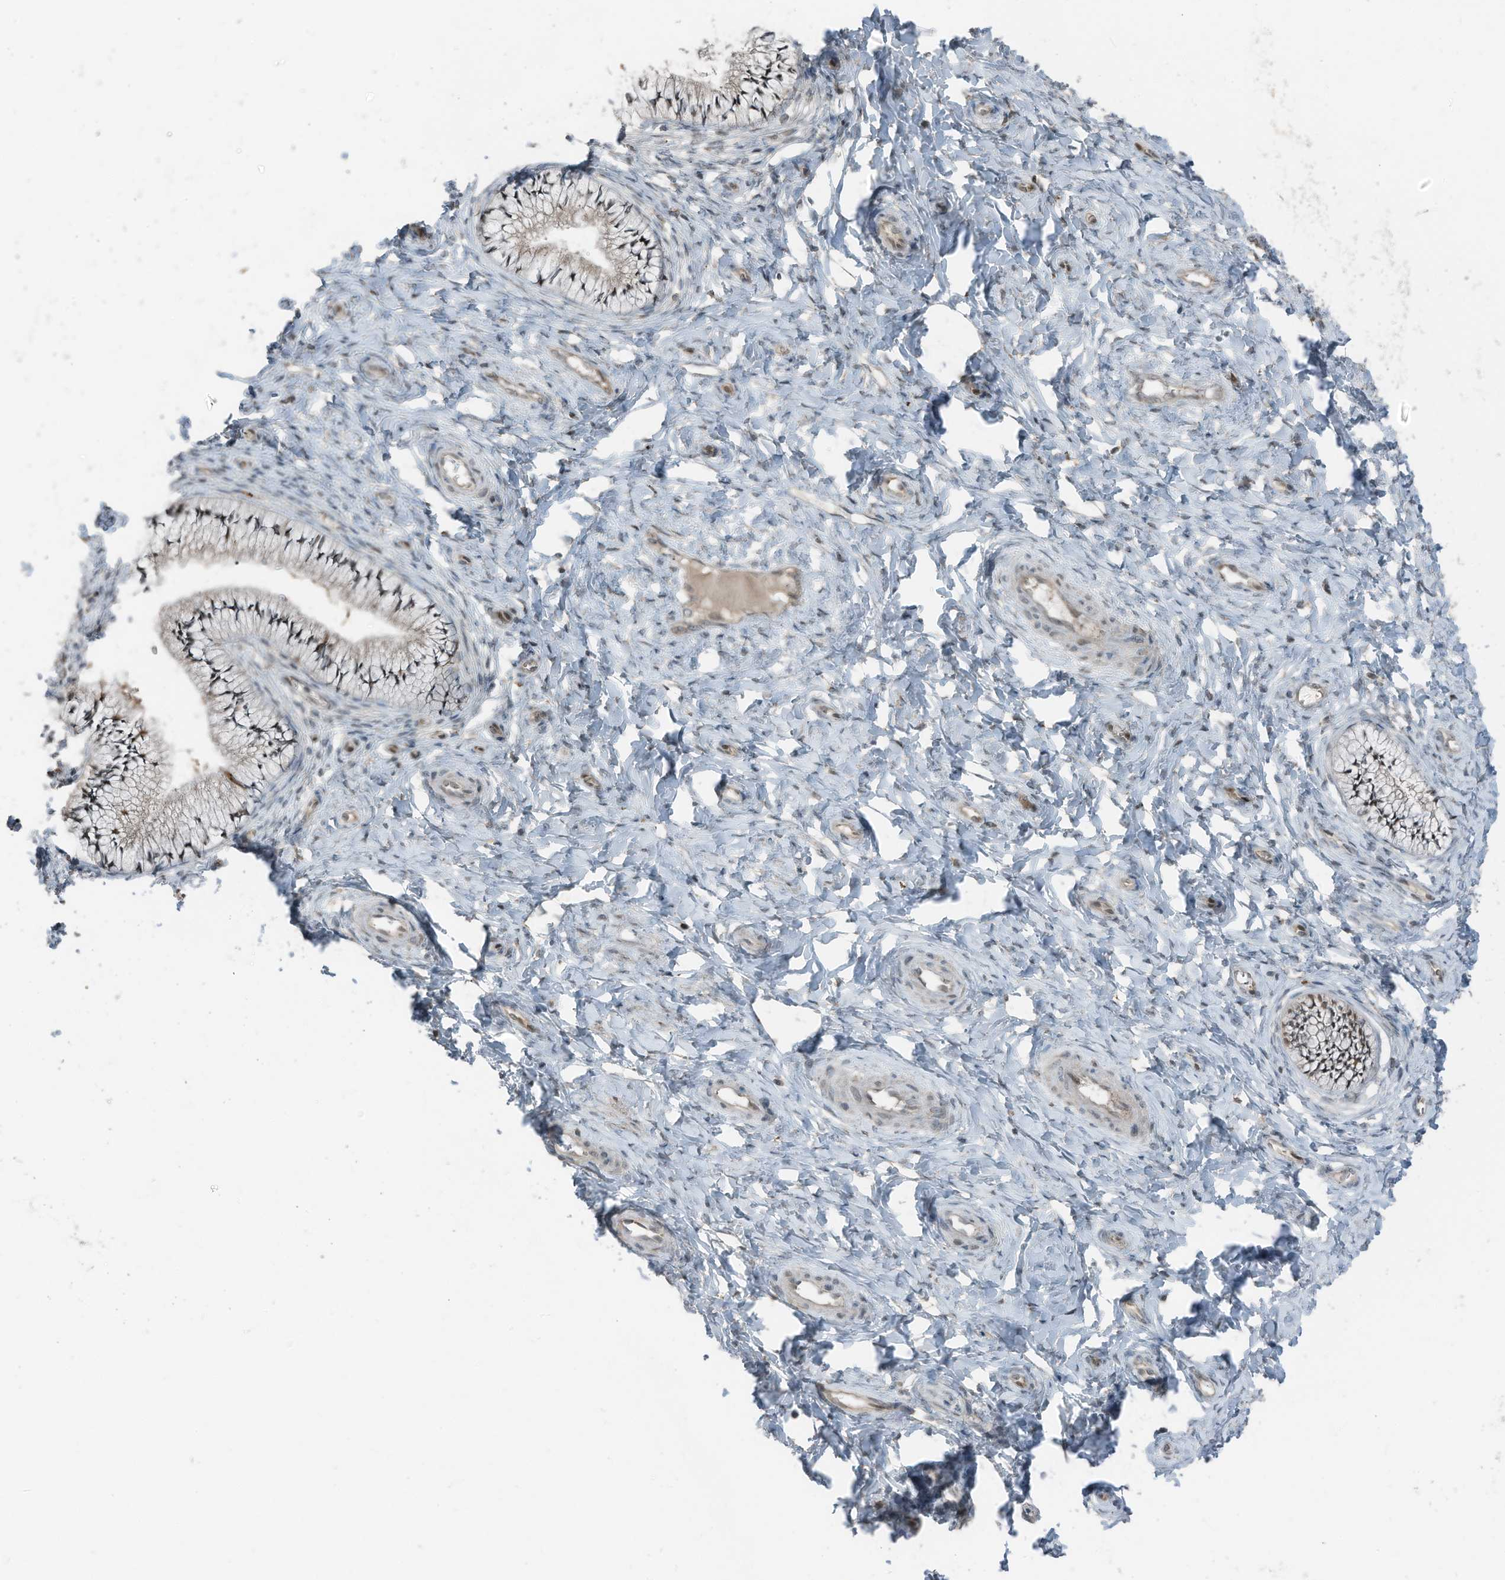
{"staining": {"intensity": "moderate", "quantity": "25%-75%", "location": "cytoplasmic/membranous,nuclear"}, "tissue": "cervix", "cell_type": "Glandular cells", "image_type": "normal", "snomed": [{"axis": "morphology", "description": "Normal tissue, NOS"}, {"axis": "topography", "description": "Cervix"}], "caption": "Cervix stained with a brown dye demonstrates moderate cytoplasmic/membranous,nuclear positive positivity in approximately 25%-75% of glandular cells.", "gene": "TXNDC9", "patient": {"sex": "female", "age": 36}}